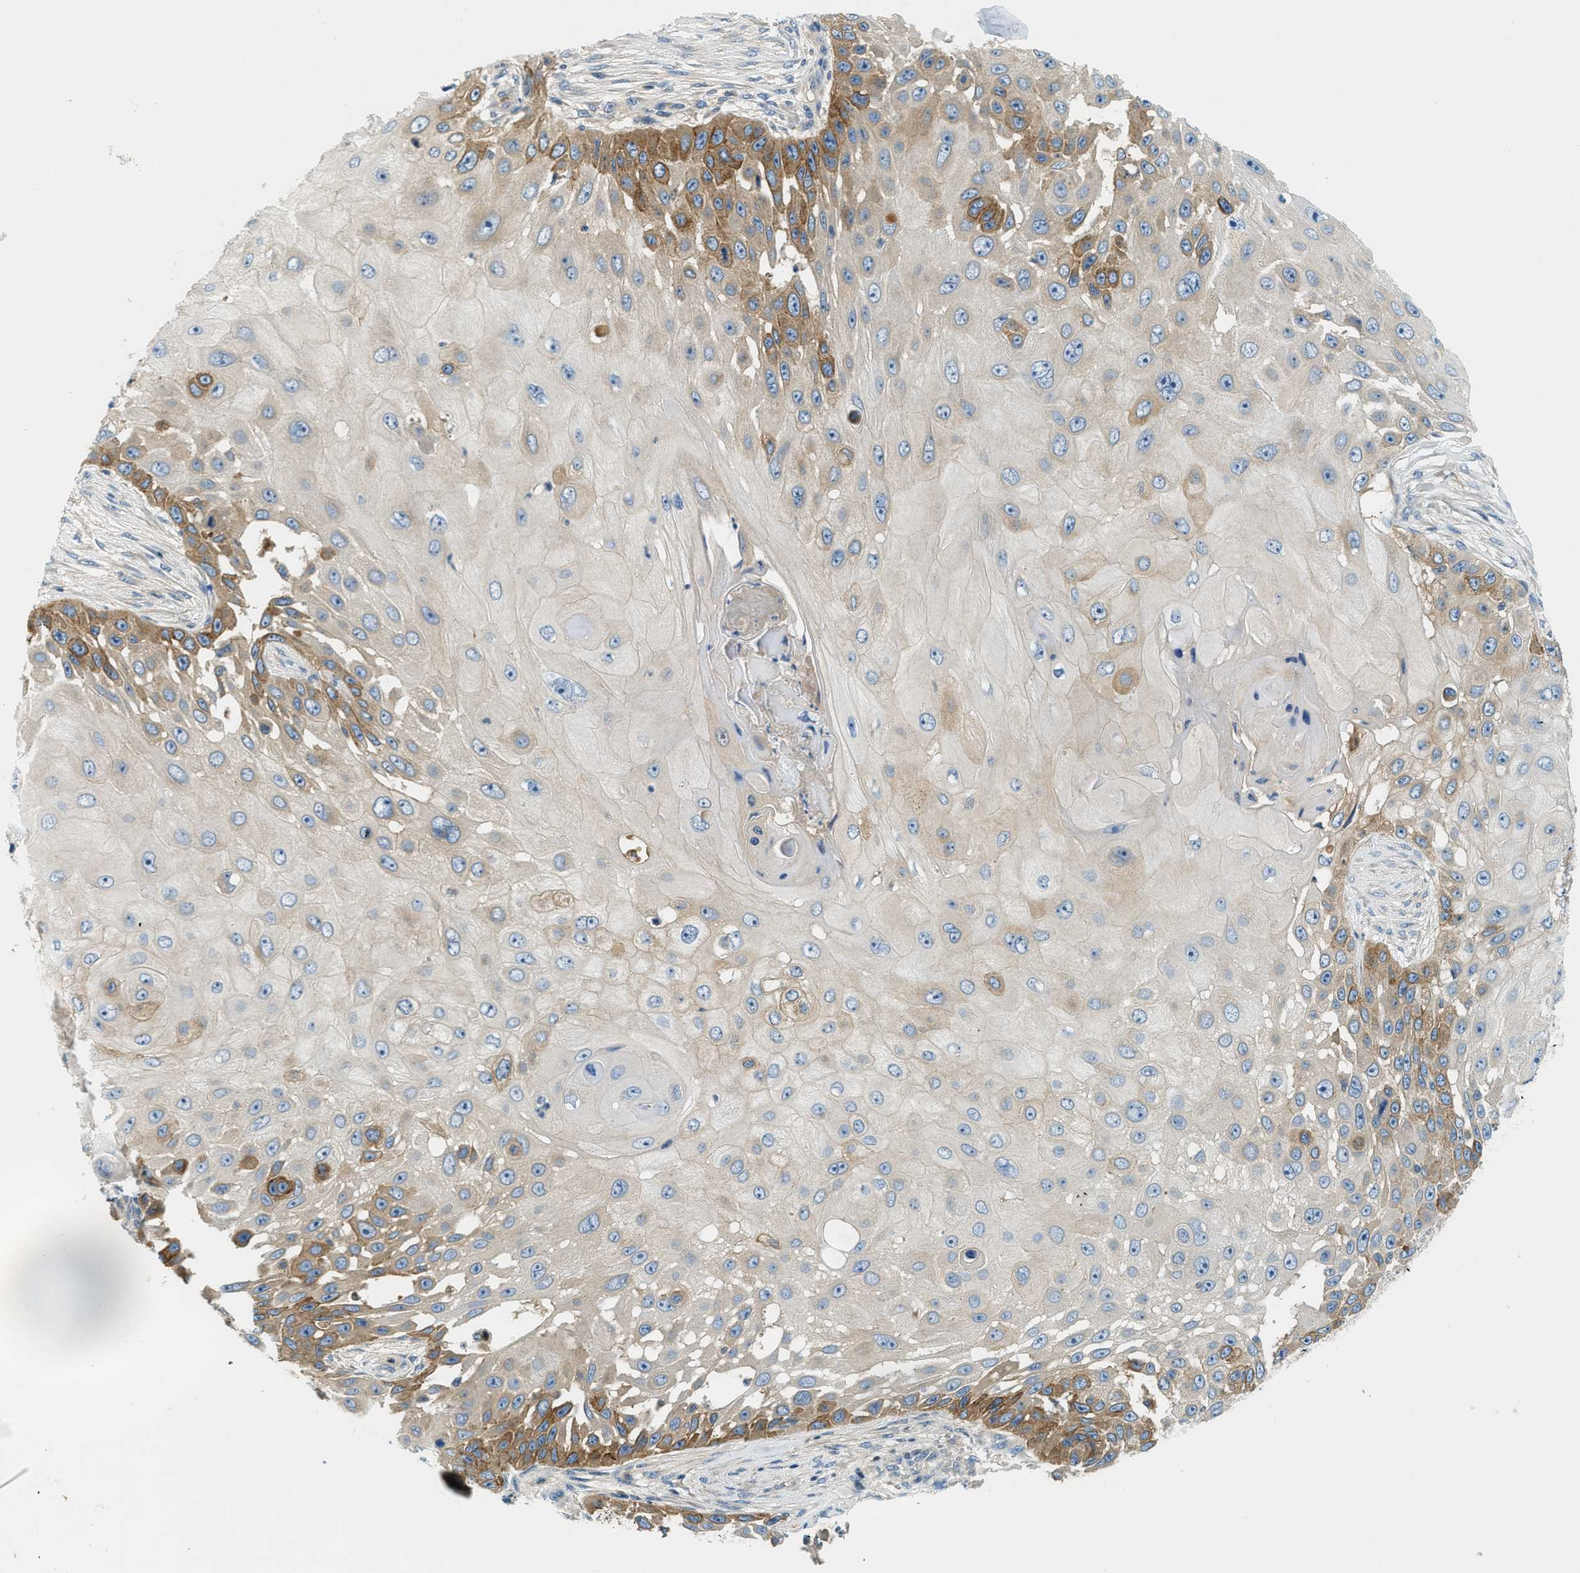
{"staining": {"intensity": "moderate", "quantity": "<25%", "location": "cytoplasmic/membranous"}, "tissue": "skin cancer", "cell_type": "Tumor cells", "image_type": "cancer", "snomed": [{"axis": "morphology", "description": "Squamous cell carcinoma, NOS"}, {"axis": "topography", "description": "Skin"}], "caption": "IHC micrograph of skin squamous cell carcinoma stained for a protein (brown), which displays low levels of moderate cytoplasmic/membranous positivity in approximately <25% of tumor cells.", "gene": "KCNK1", "patient": {"sex": "female", "age": 44}}